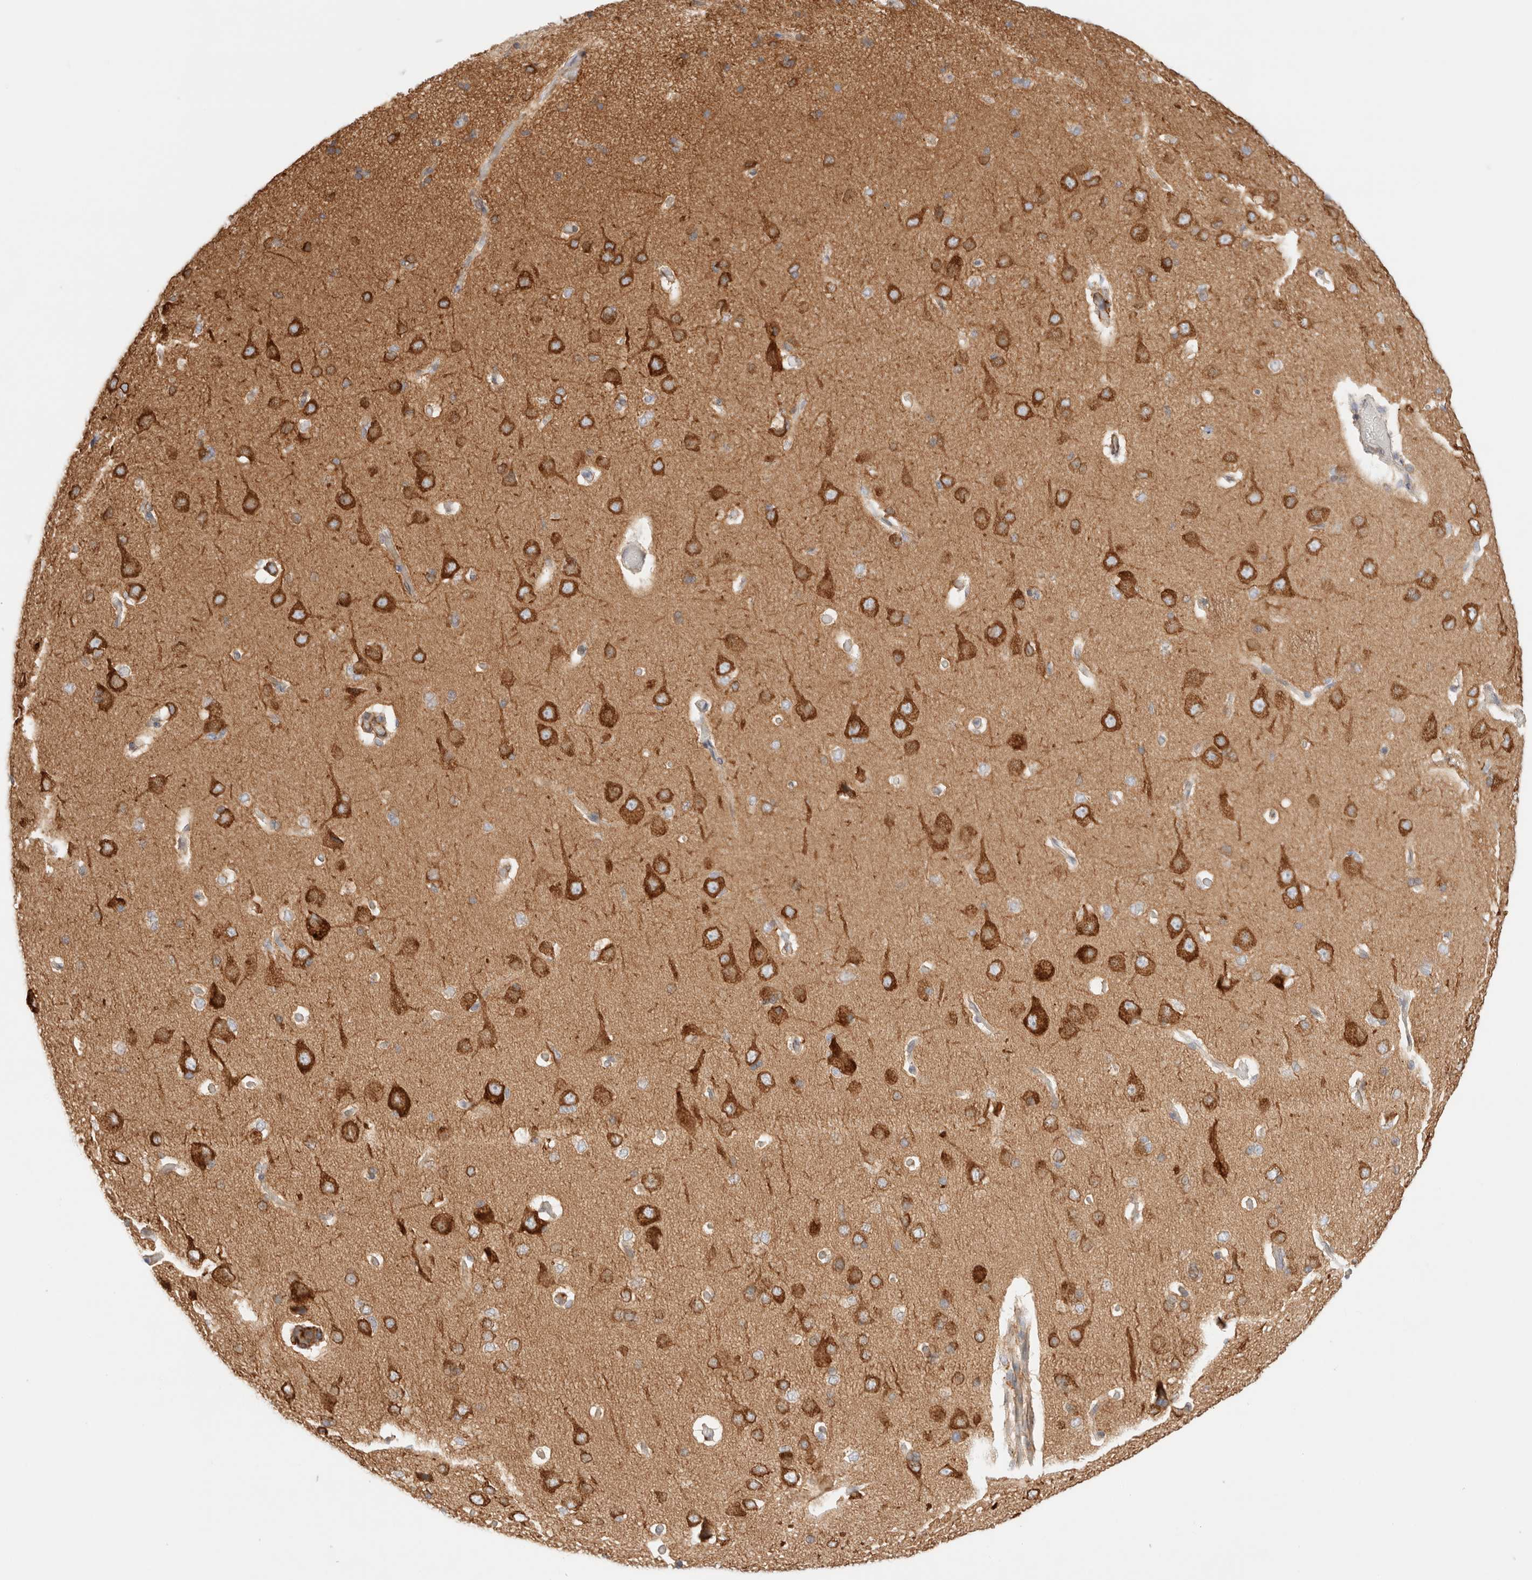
{"staining": {"intensity": "moderate", "quantity": "25%-75%", "location": "cytoplasmic/membranous"}, "tissue": "cerebral cortex", "cell_type": "Endothelial cells", "image_type": "normal", "snomed": [{"axis": "morphology", "description": "Normal tissue, NOS"}, {"axis": "topography", "description": "Cerebral cortex"}], "caption": "Immunohistochemical staining of benign human cerebral cortex displays moderate cytoplasmic/membranous protein positivity in approximately 25%-75% of endothelial cells.", "gene": "RRP15", "patient": {"sex": "male", "age": 62}}